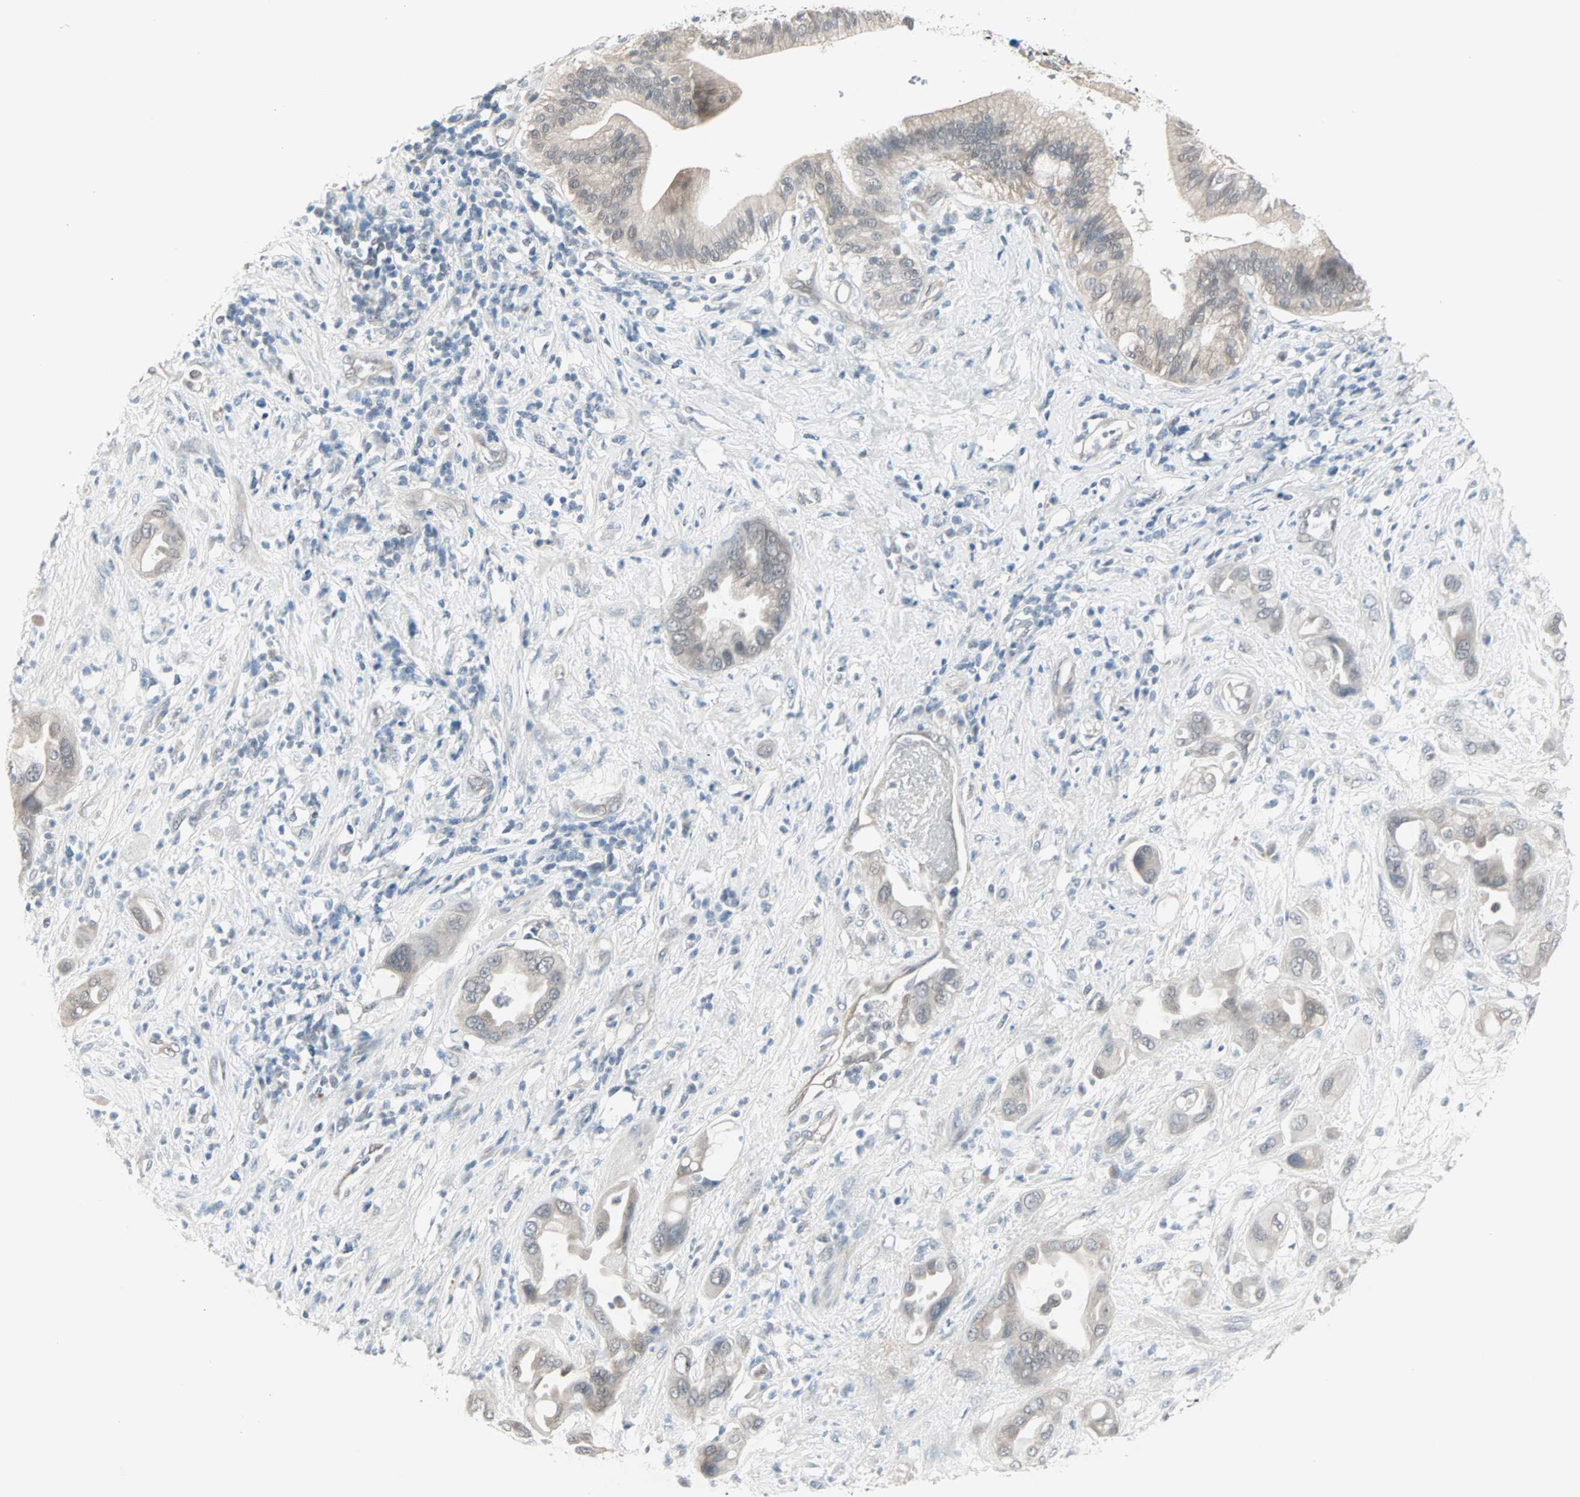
{"staining": {"intensity": "weak", "quantity": "<25%", "location": "cytoplasmic/membranous"}, "tissue": "pancreatic cancer", "cell_type": "Tumor cells", "image_type": "cancer", "snomed": [{"axis": "morphology", "description": "Adenocarcinoma, NOS"}, {"axis": "morphology", "description": "Adenocarcinoma, metastatic, NOS"}, {"axis": "topography", "description": "Lymph node"}, {"axis": "topography", "description": "Pancreas"}, {"axis": "topography", "description": "Duodenum"}], "caption": "Adenocarcinoma (pancreatic) was stained to show a protein in brown. There is no significant expression in tumor cells.", "gene": "PTPA", "patient": {"sex": "female", "age": 64}}